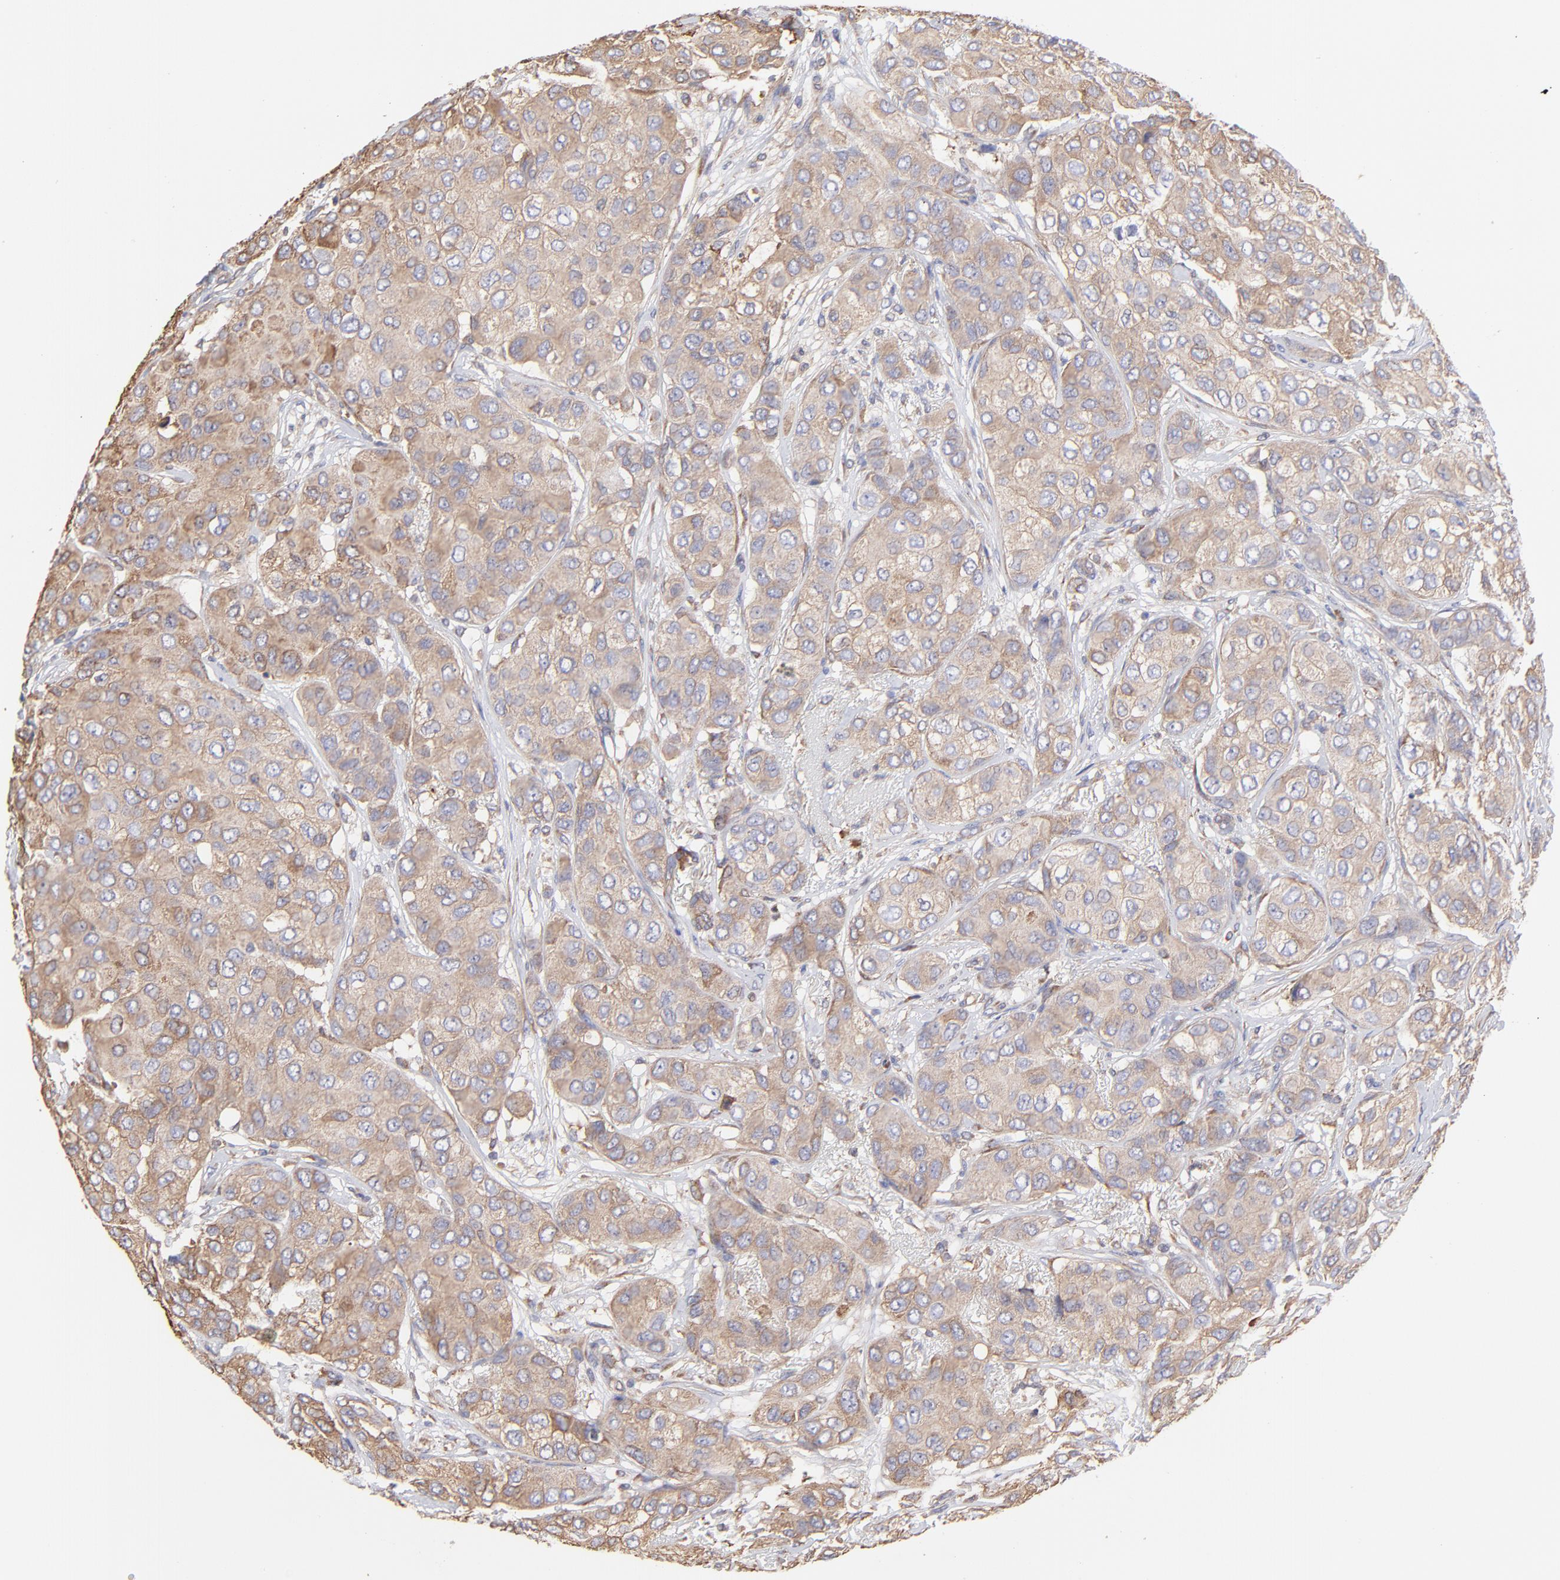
{"staining": {"intensity": "moderate", "quantity": ">75%", "location": "cytoplasmic/membranous"}, "tissue": "breast cancer", "cell_type": "Tumor cells", "image_type": "cancer", "snomed": [{"axis": "morphology", "description": "Duct carcinoma"}, {"axis": "topography", "description": "Breast"}], "caption": "Immunohistochemical staining of breast cancer exhibits medium levels of moderate cytoplasmic/membranous protein positivity in about >75% of tumor cells.", "gene": "PFKM", "patient": {"sex": "female", "age": 68}}